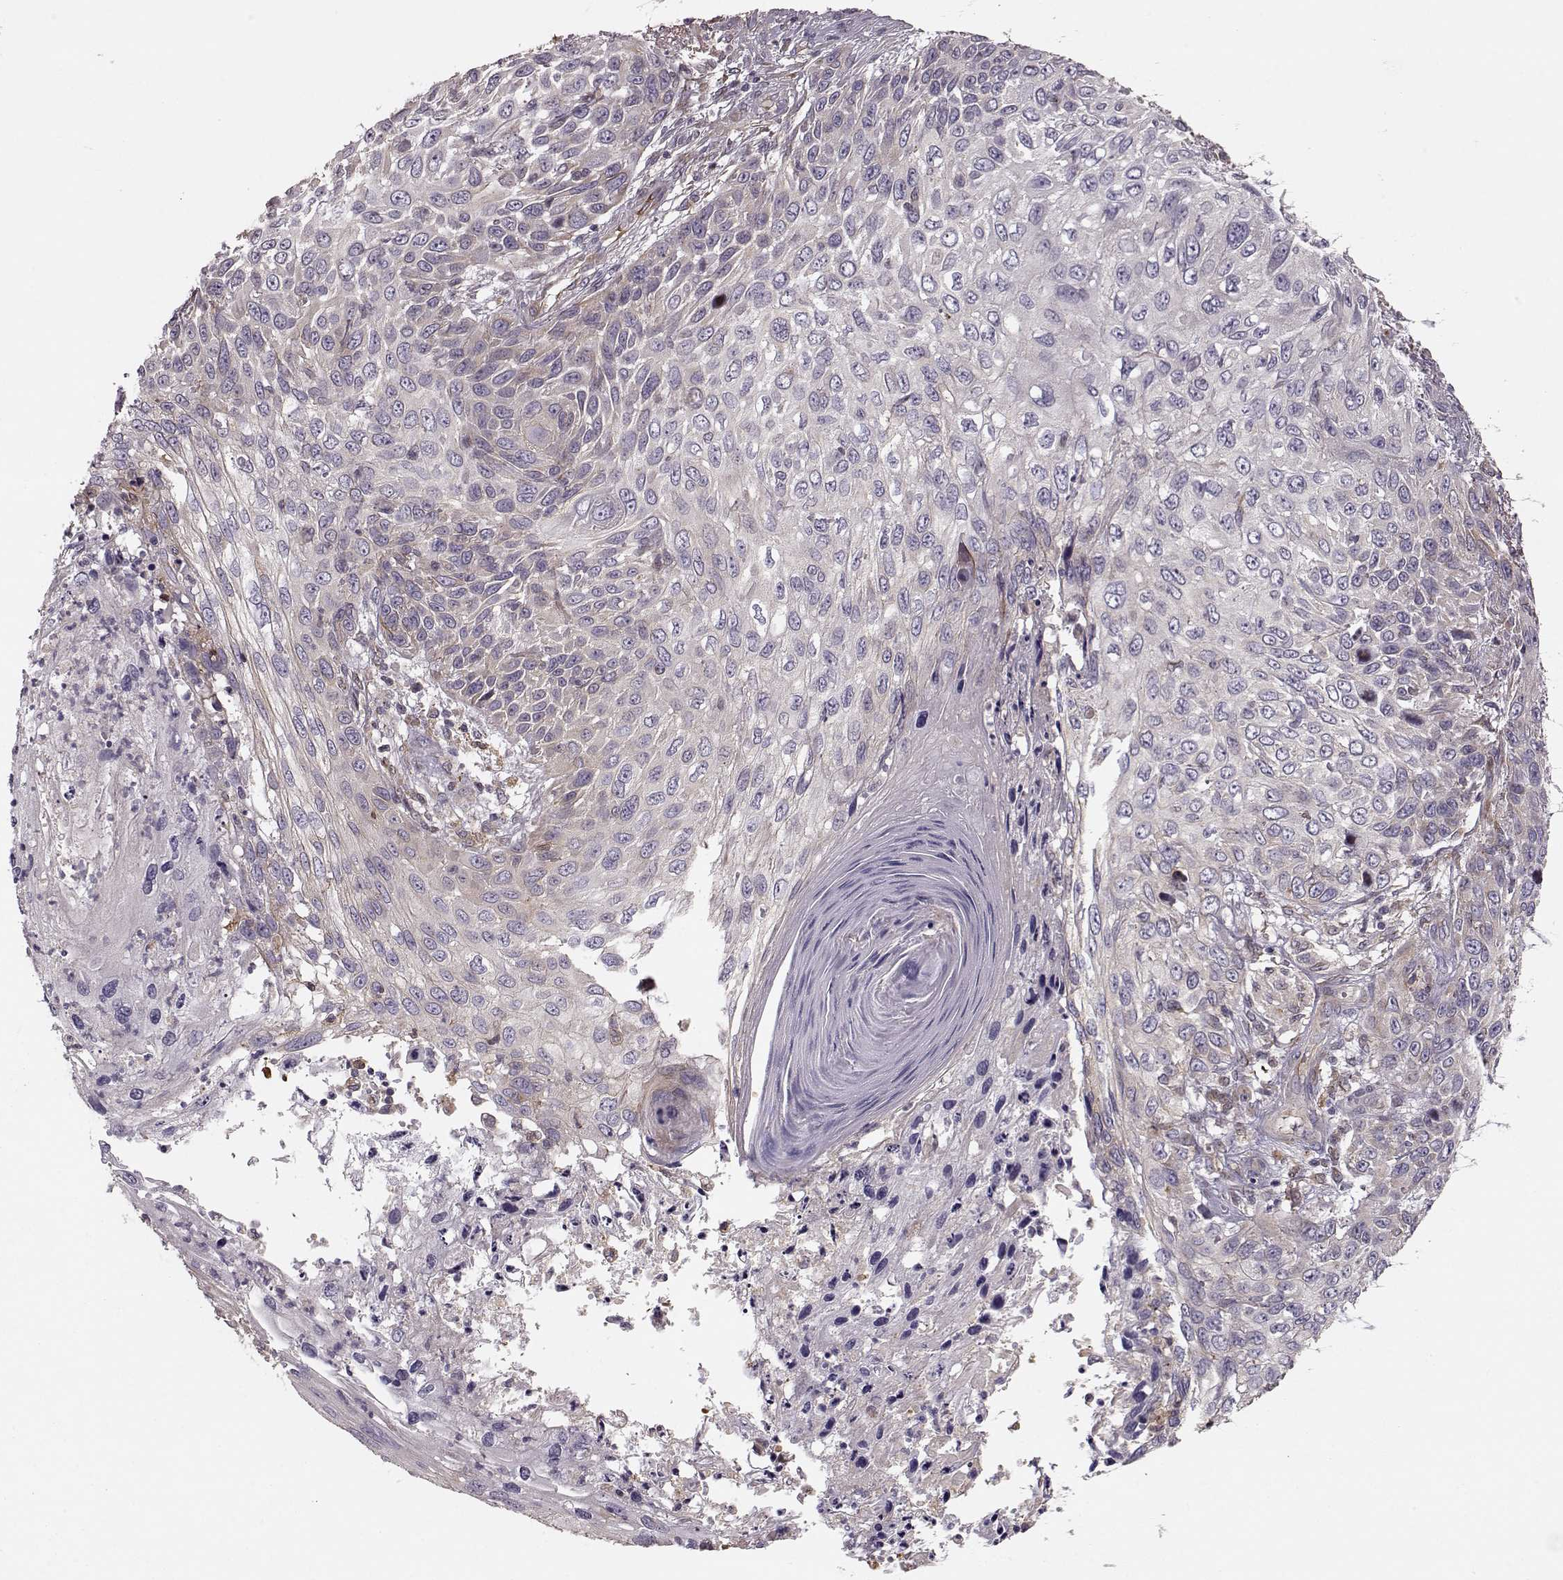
{"staining": {"intensity": "negative", "quantity": "none", "location": "none"}, "tissue": "skin cancer", "cell_type": "Tumor cells", "image_type": "cancer", "snomed": [{"axis": "morphology", "description": "Squamous cell carcinoma, NOS"}, {"axis": "topography", "description": "Skin"}], "caption": "Tumor cells show no significant staining in squamous cell carcinoma (skin).", "gene": "MTR", "patient": {"sex": "male", "age": 92}}